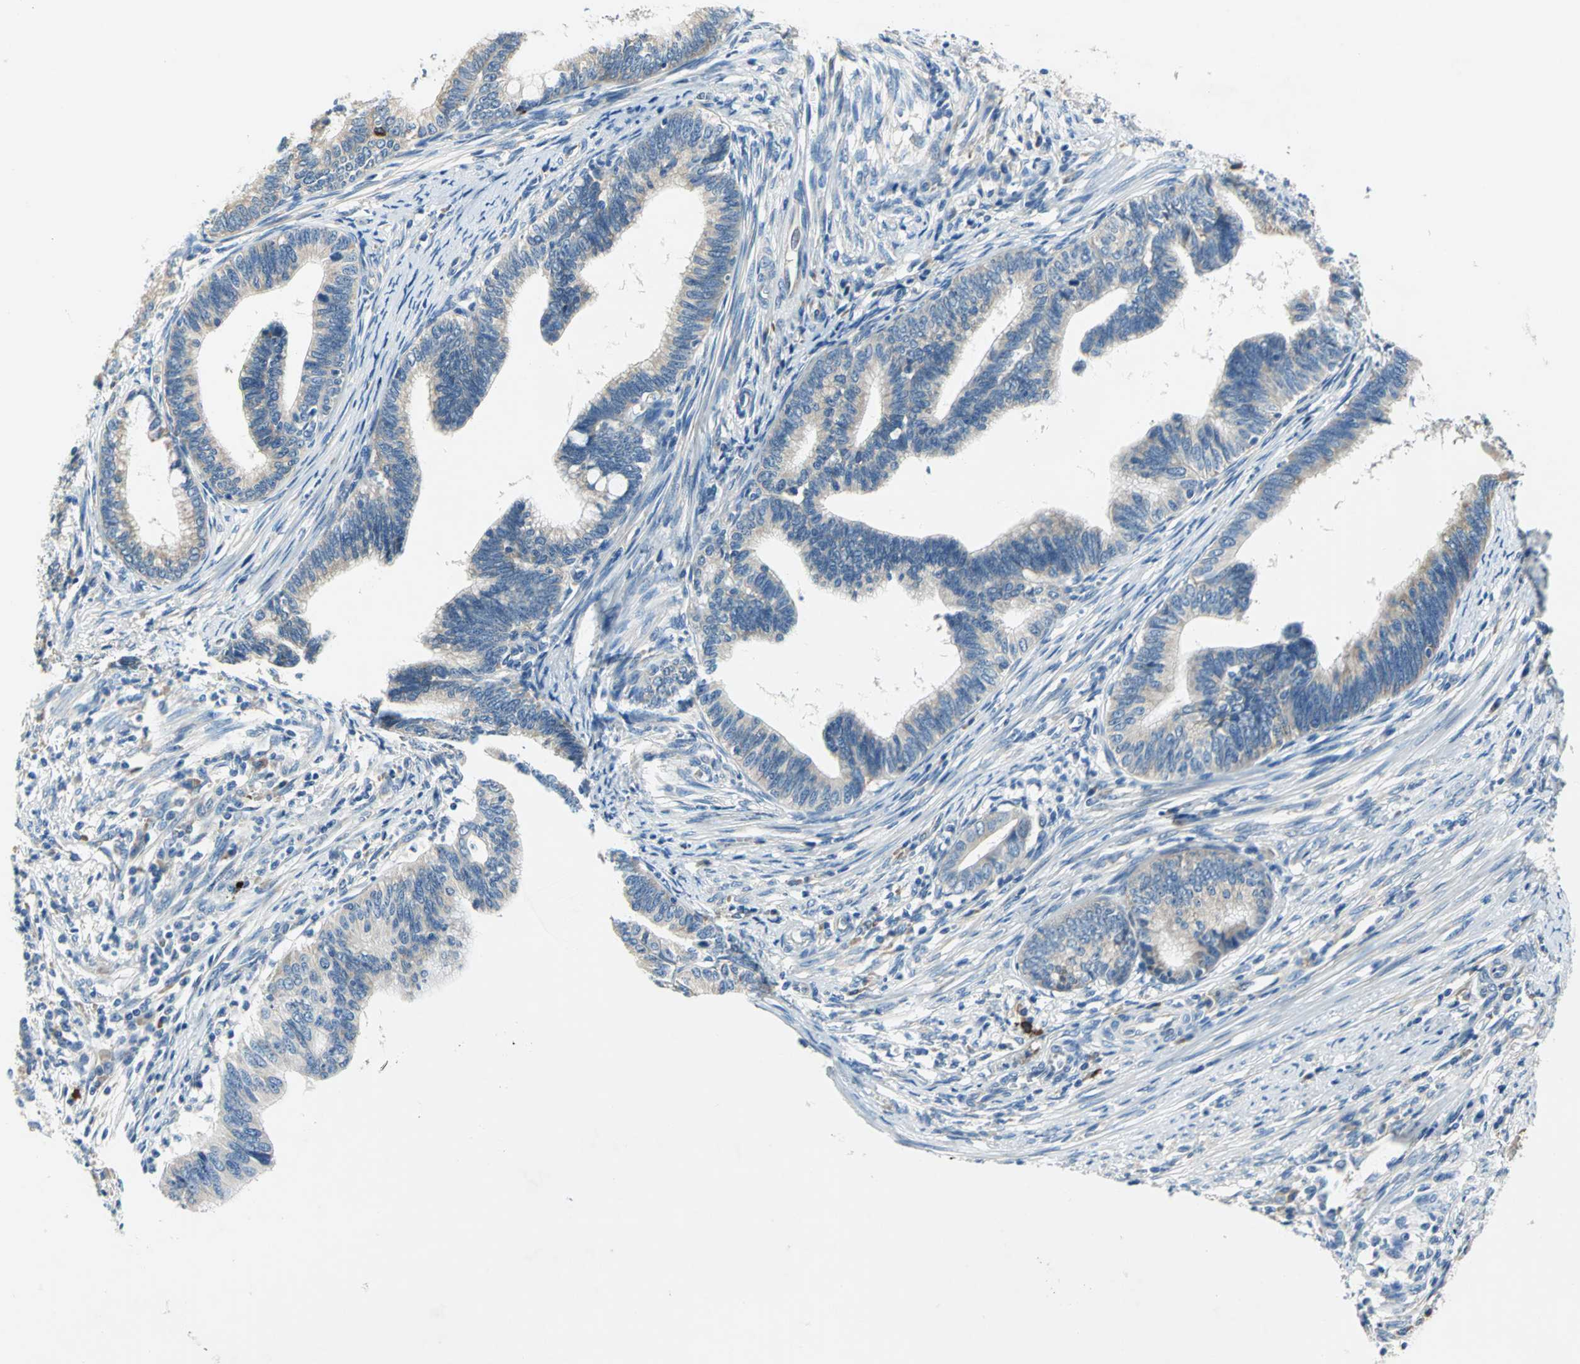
{"staining": {"intensity": "moderate", "quantity": "<25%", "location": "cytoplasmic/membranous"}, "tissue": "cervical cancer", "cell_type": "Tumor cells", "image_type": "cancer", "snomed": [{"axis": "morphology", "description": "Adenocarcinoma, NOS"}, {"axis": "topography", "description": "Cervix"}], "caption": "Adenocarcinoma (cervical) stained with DAB (3,3'-diaminobenzidine) IHC exhibits low levels of moderate cytoplasmic/membranous positivity in approximately <25% of tumor cells.", "gene": "TRIM25", "patient": {"sex": "female", "age": 36}}